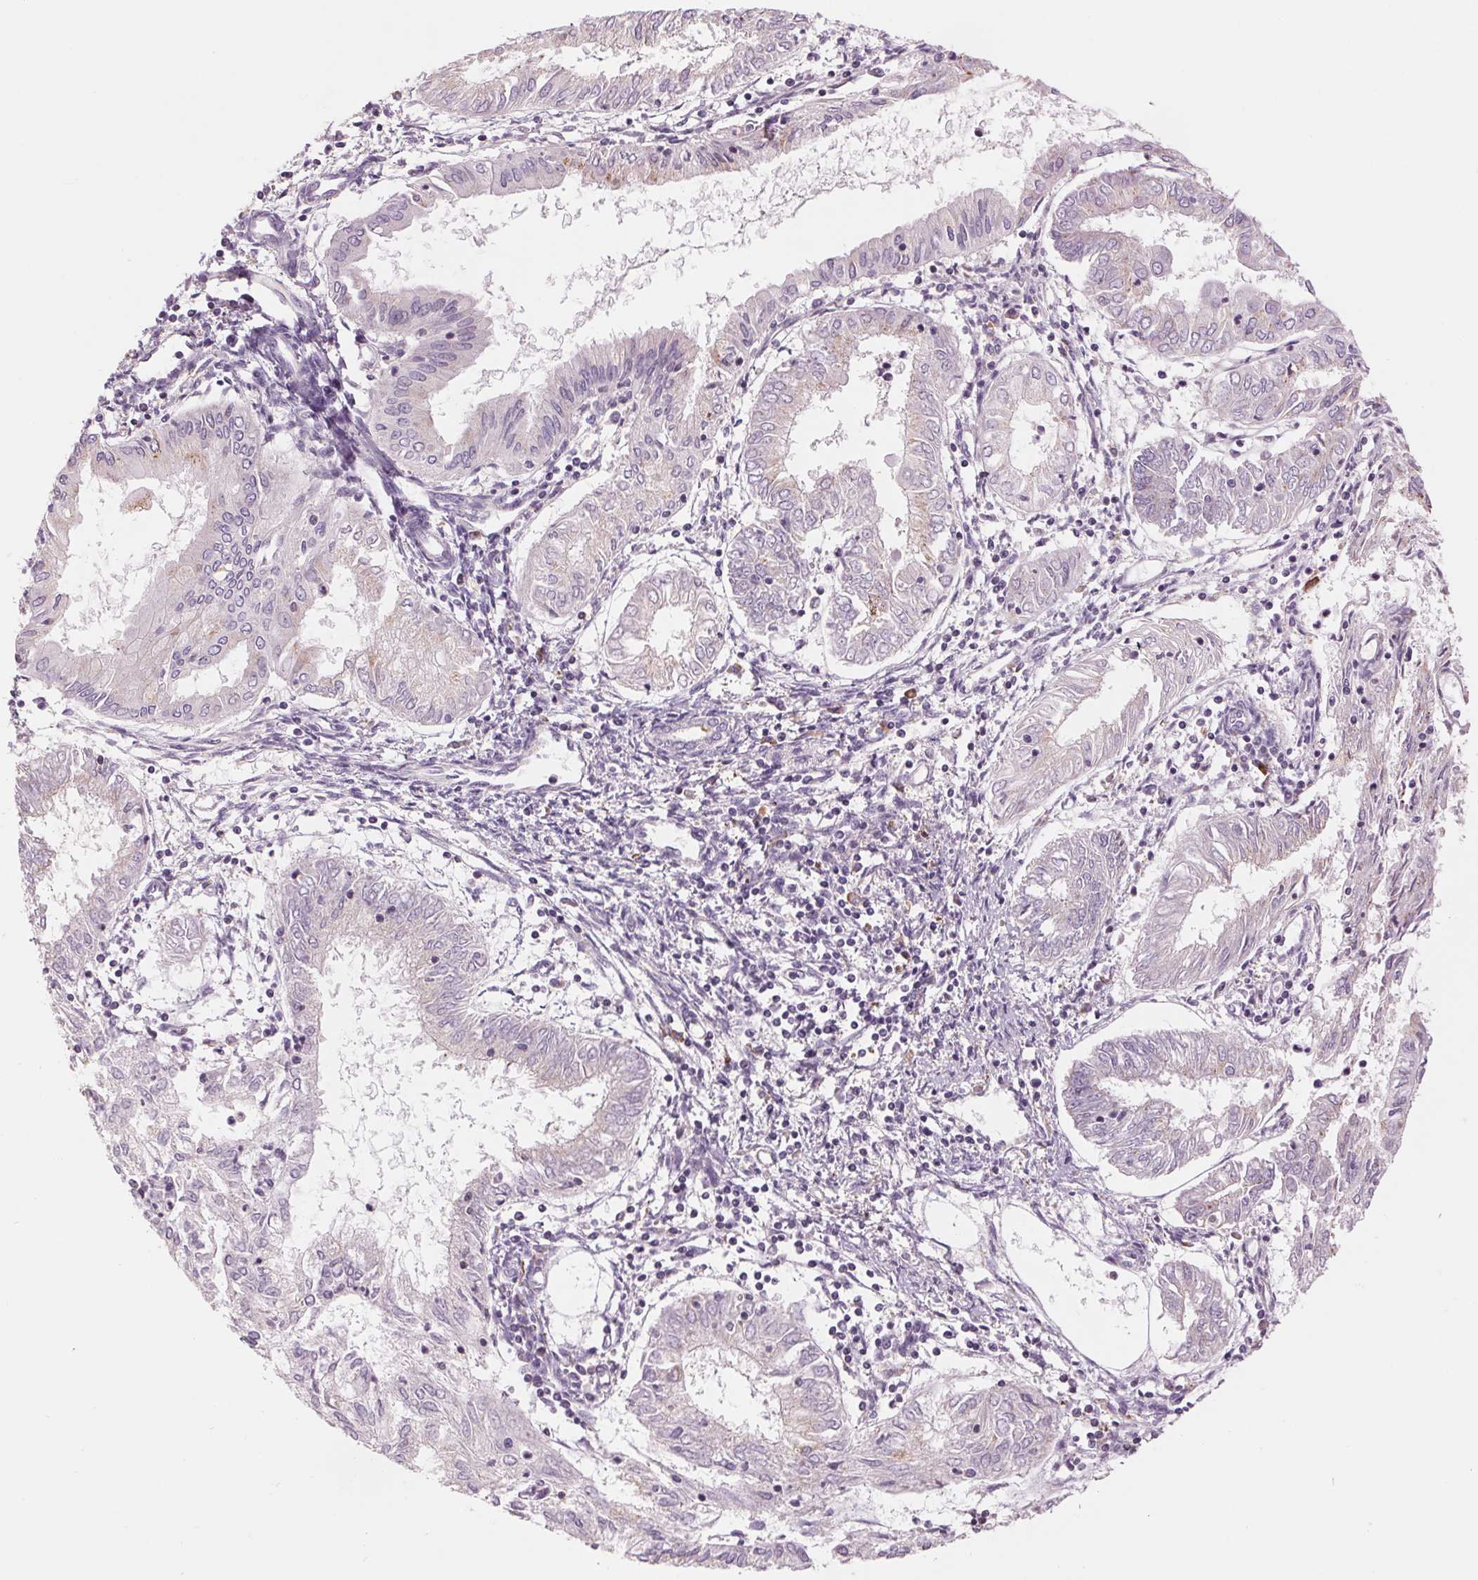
{"staining": {"intensity": "moderate", "quantity": "<25%", "location": "cytoplasmic/membranous"}, "tissue": "endometrial cancer", "cell_type": "Tumor cells", "image_type": "cancer", "snomed": [{"axis": "morphology", "description": "Adenocarcinoma, NOS"}, {"axis": "topography", "description": "Endometrium"}], "caption": "Immunohistochemical staining of human endometrial cancer reveals low levels of moderate cytoplasmic/membranous protein staining in about <25% of tumor cells. The protein is stained brown, and the nuclei are stained in blue (DAB IHC with brightfield microscopy, high magnification).", "gene": "SAMD5", "patient": {"sex": "female", "age": 68}}